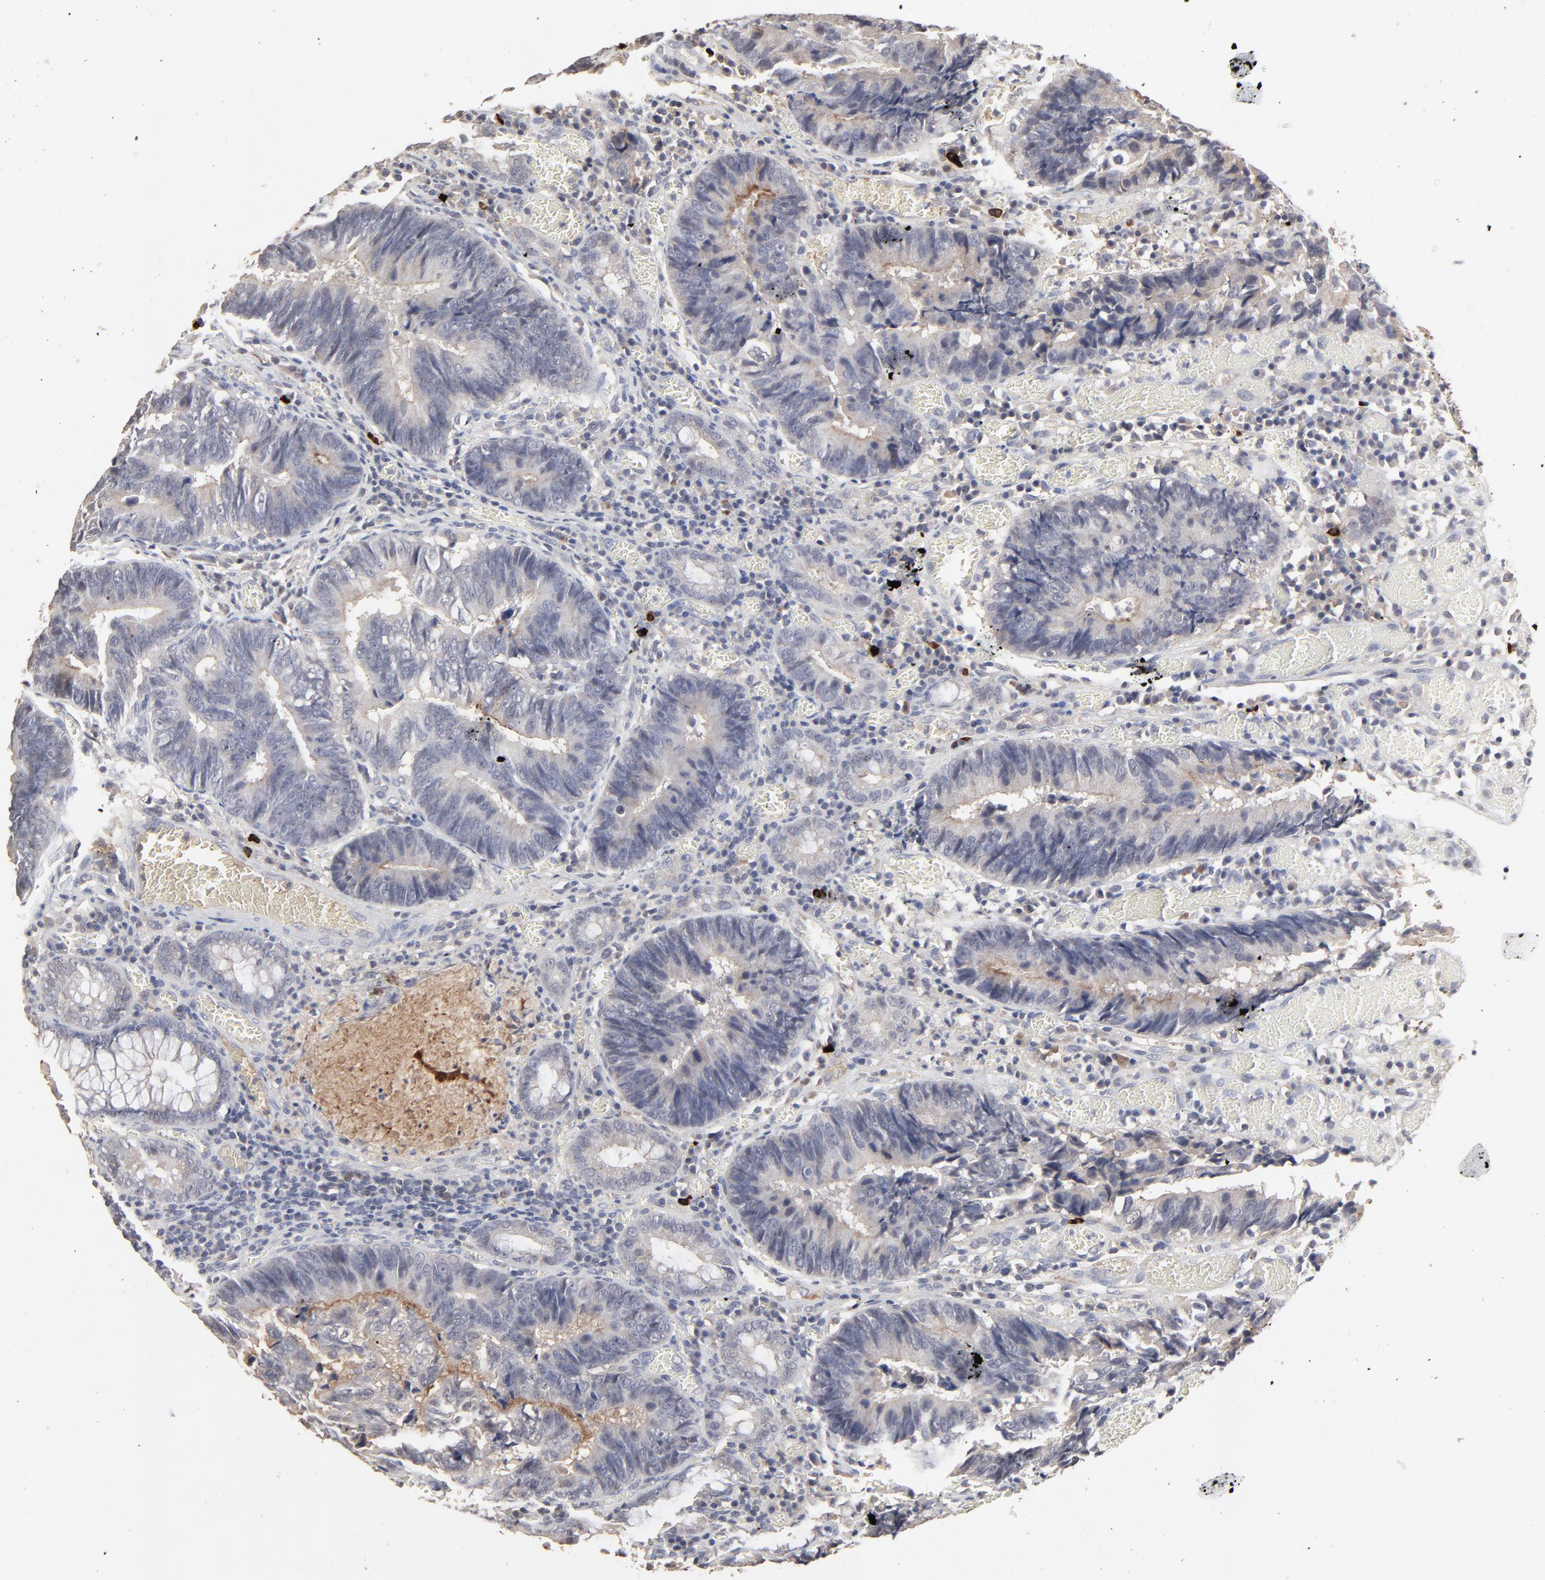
{"staining": {"intensity": "negative", "quantity": "none", "location": "none"}, "tissue": "colorectal cancer", "cell_type": "Tumor cells", "image_type": "cancer", "snomed": [{"axis": "morphology", "description": "Adenocarcinoma, NOS"}, {"axis": "topography", "description": "Rectum"}], "caption": "Histopathology image shows no significant protein positivity in tumor cells of adenocarcinoma (colorectal).", "gene": "VPREB3", "patient": {"sex": "female", "age": 98}}